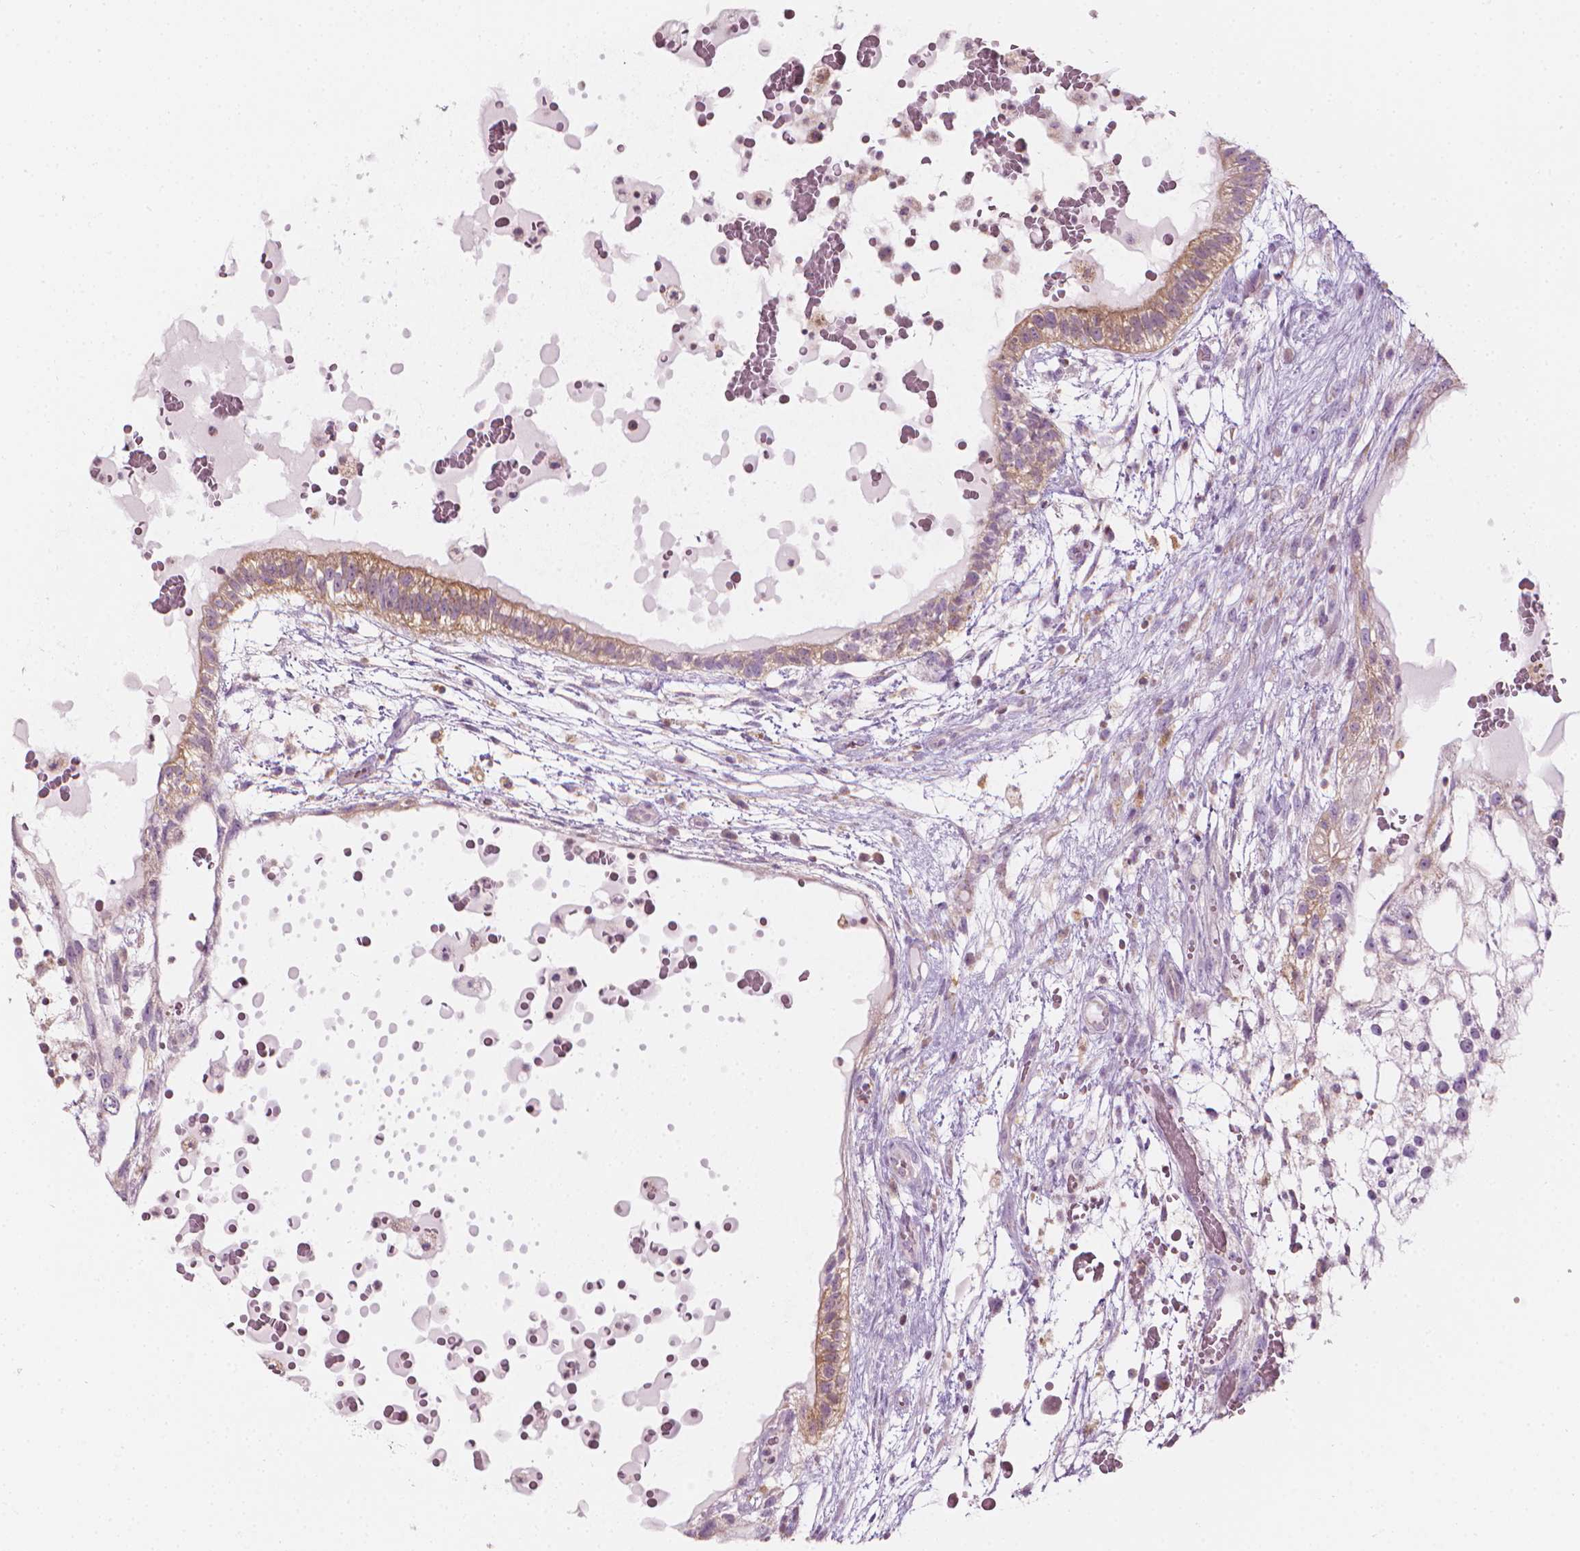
{"staining": {"intensity": "moderate", "quantity": "<25%", "location": "cytoplasmic/membranous"}, "tissue": "testis cancer", "cell_type": "Tumor cells", "image_type": "cancer", "snomed": [{"axis": "morphology", "description": "Normal tissue, NOS"}, {"axis": "morphology", "description": "Carcinoma, Embryonal, NOS"}, {"axis": "topography", "description": "Testis"}], "caption": "Protein expression analysis of embryonal carcinoma (testis) demonstrates moderate cytoplasmic/membranous expression in approximately <25% of tumor cells. (Brightfield microscopy of DAB IHC at high magnification).", "gene": "SHMT1", "patient": {"sex": "male", "age": 32}}